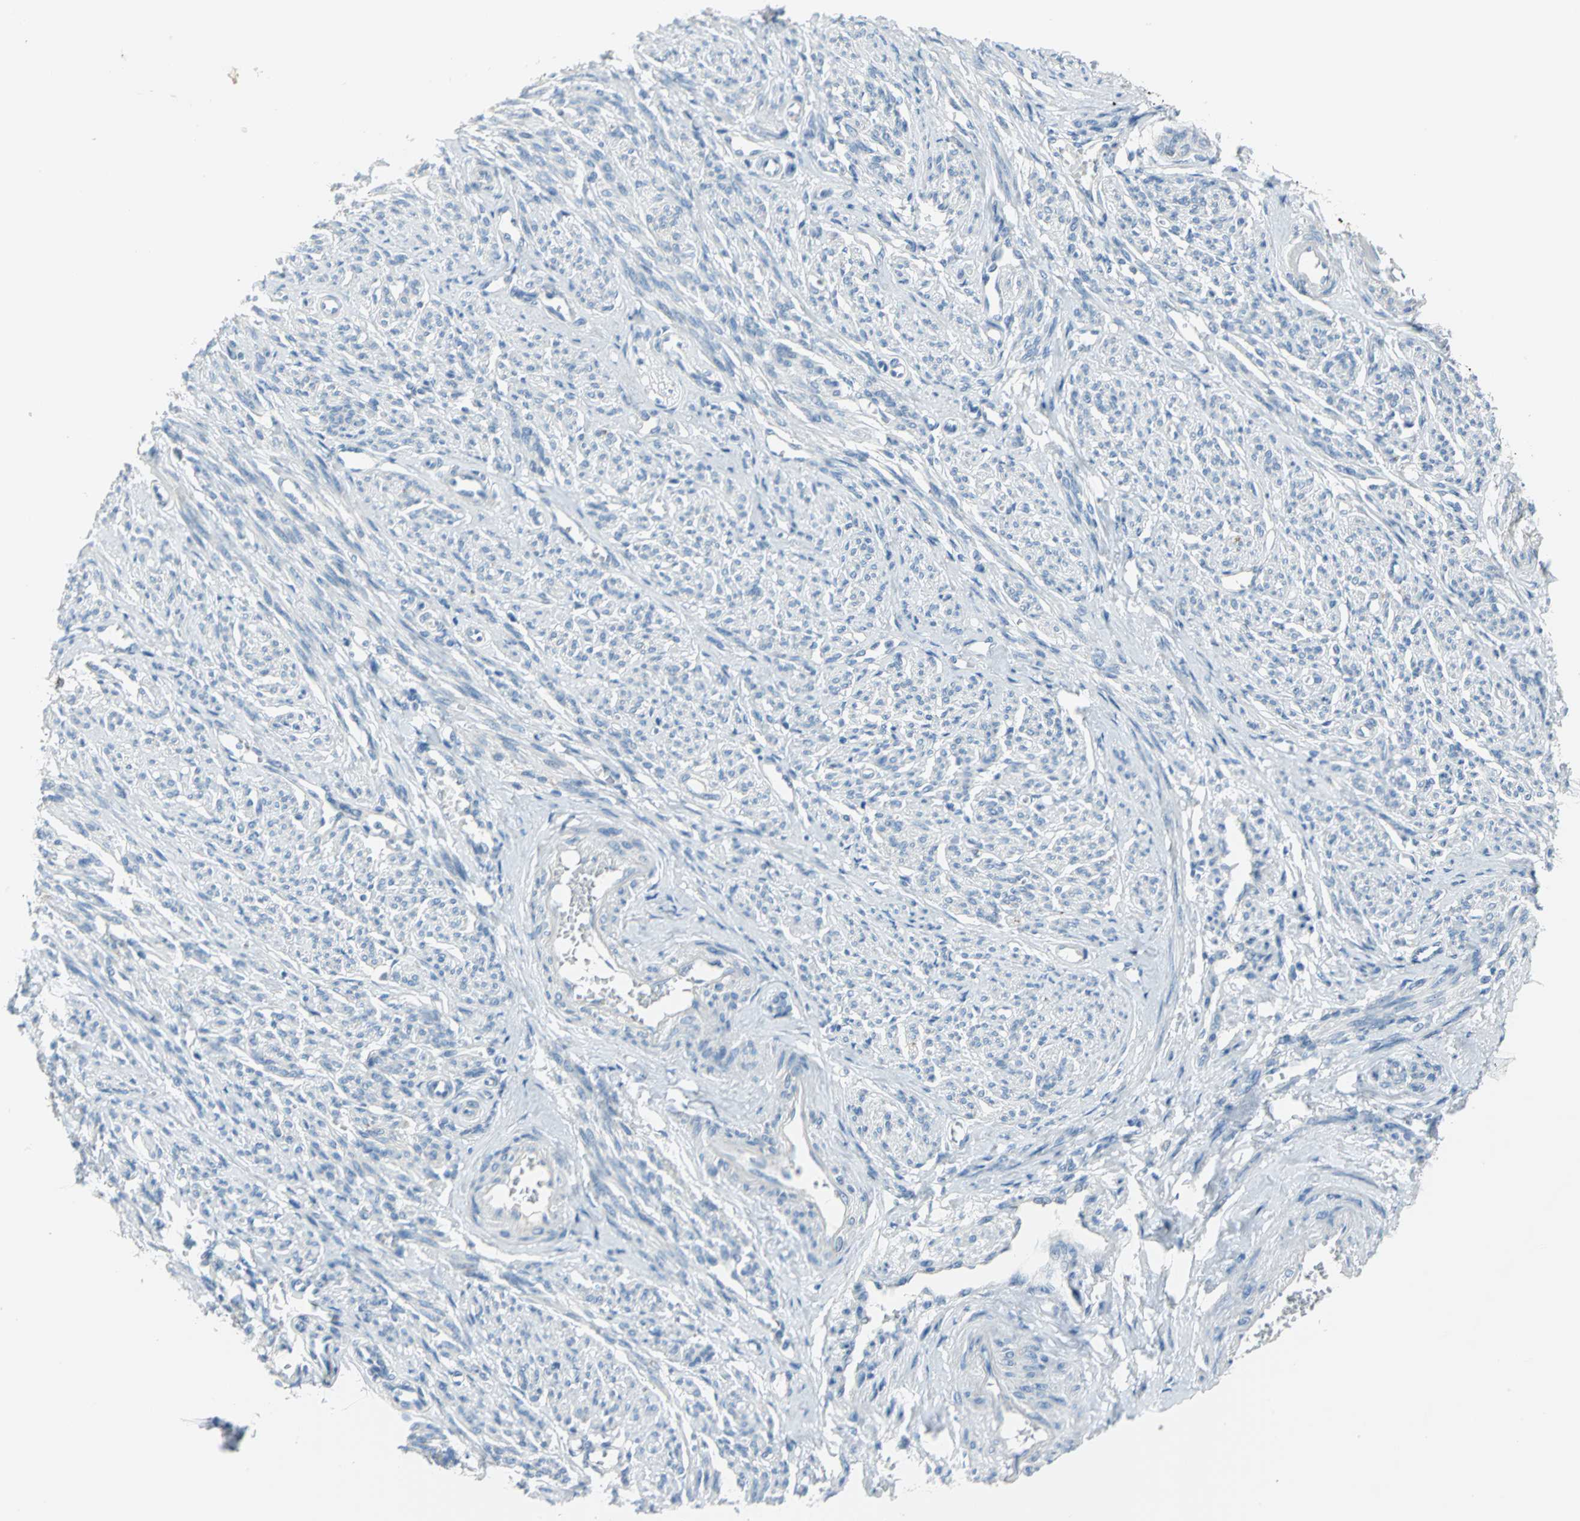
{"staining": {"intensity": "negative", "quantity": "none", "location": "none"}, "tissue": "smooth muscle", "cell_type": "Smooth muscle cells", "image_type": "normal", "snomed": [{"axis": "morphology", "description": "Normal tissue, NOS"}, {"axis": "topography", "description": "Smooth muscle"}], "caption": "Immunohistochemistry (IHC) micrograph of normal smooth muscle stained for a protein (brown), which shows no staining in smooth muscle cells. (Brightfield microscopy of DAB IHC at high magnification).", "gene": "MUC4", "patient": {"sex": "female", "age": 65}}